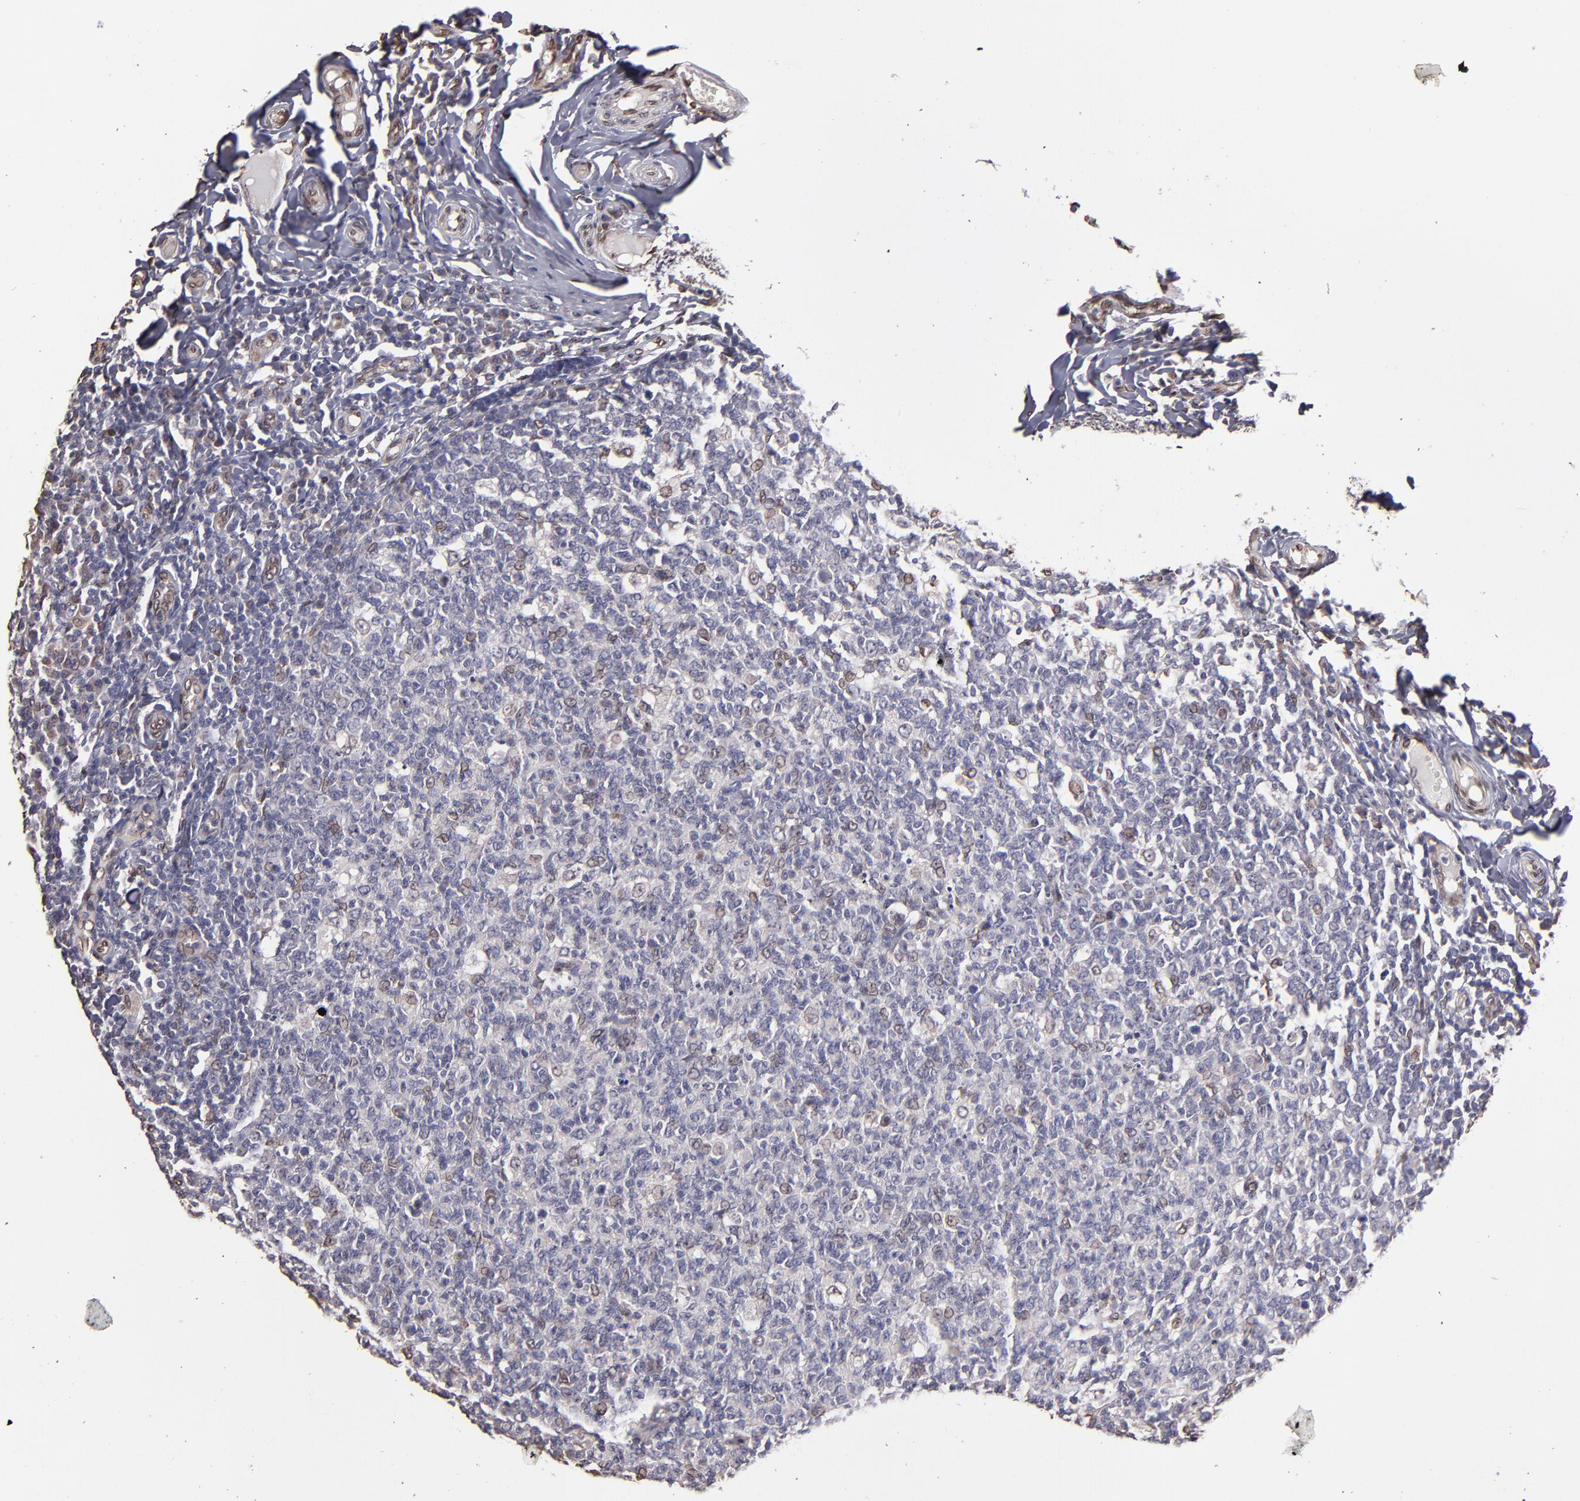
{"staining": {"intensity": "weak", "quantity": "<25%", "location": "nuclear"}, "tissue": "tonsil", "cell_type": "Germinal center cells", "image_type": "normal", "snomed": [{"axis": "morphology", "description": "Normal tissue, NOS"}, {"axis": "topography", "description": "Tonsil"}], "caption": "A histopathology image of human tonsil is negative for staining in germinal center cells. The staining is performed using DAB brown chromogen with nuclei counter-stained in using hematoxylin.", "gene": "PUM3", "patient": {"sex": "male", "age": 6}}